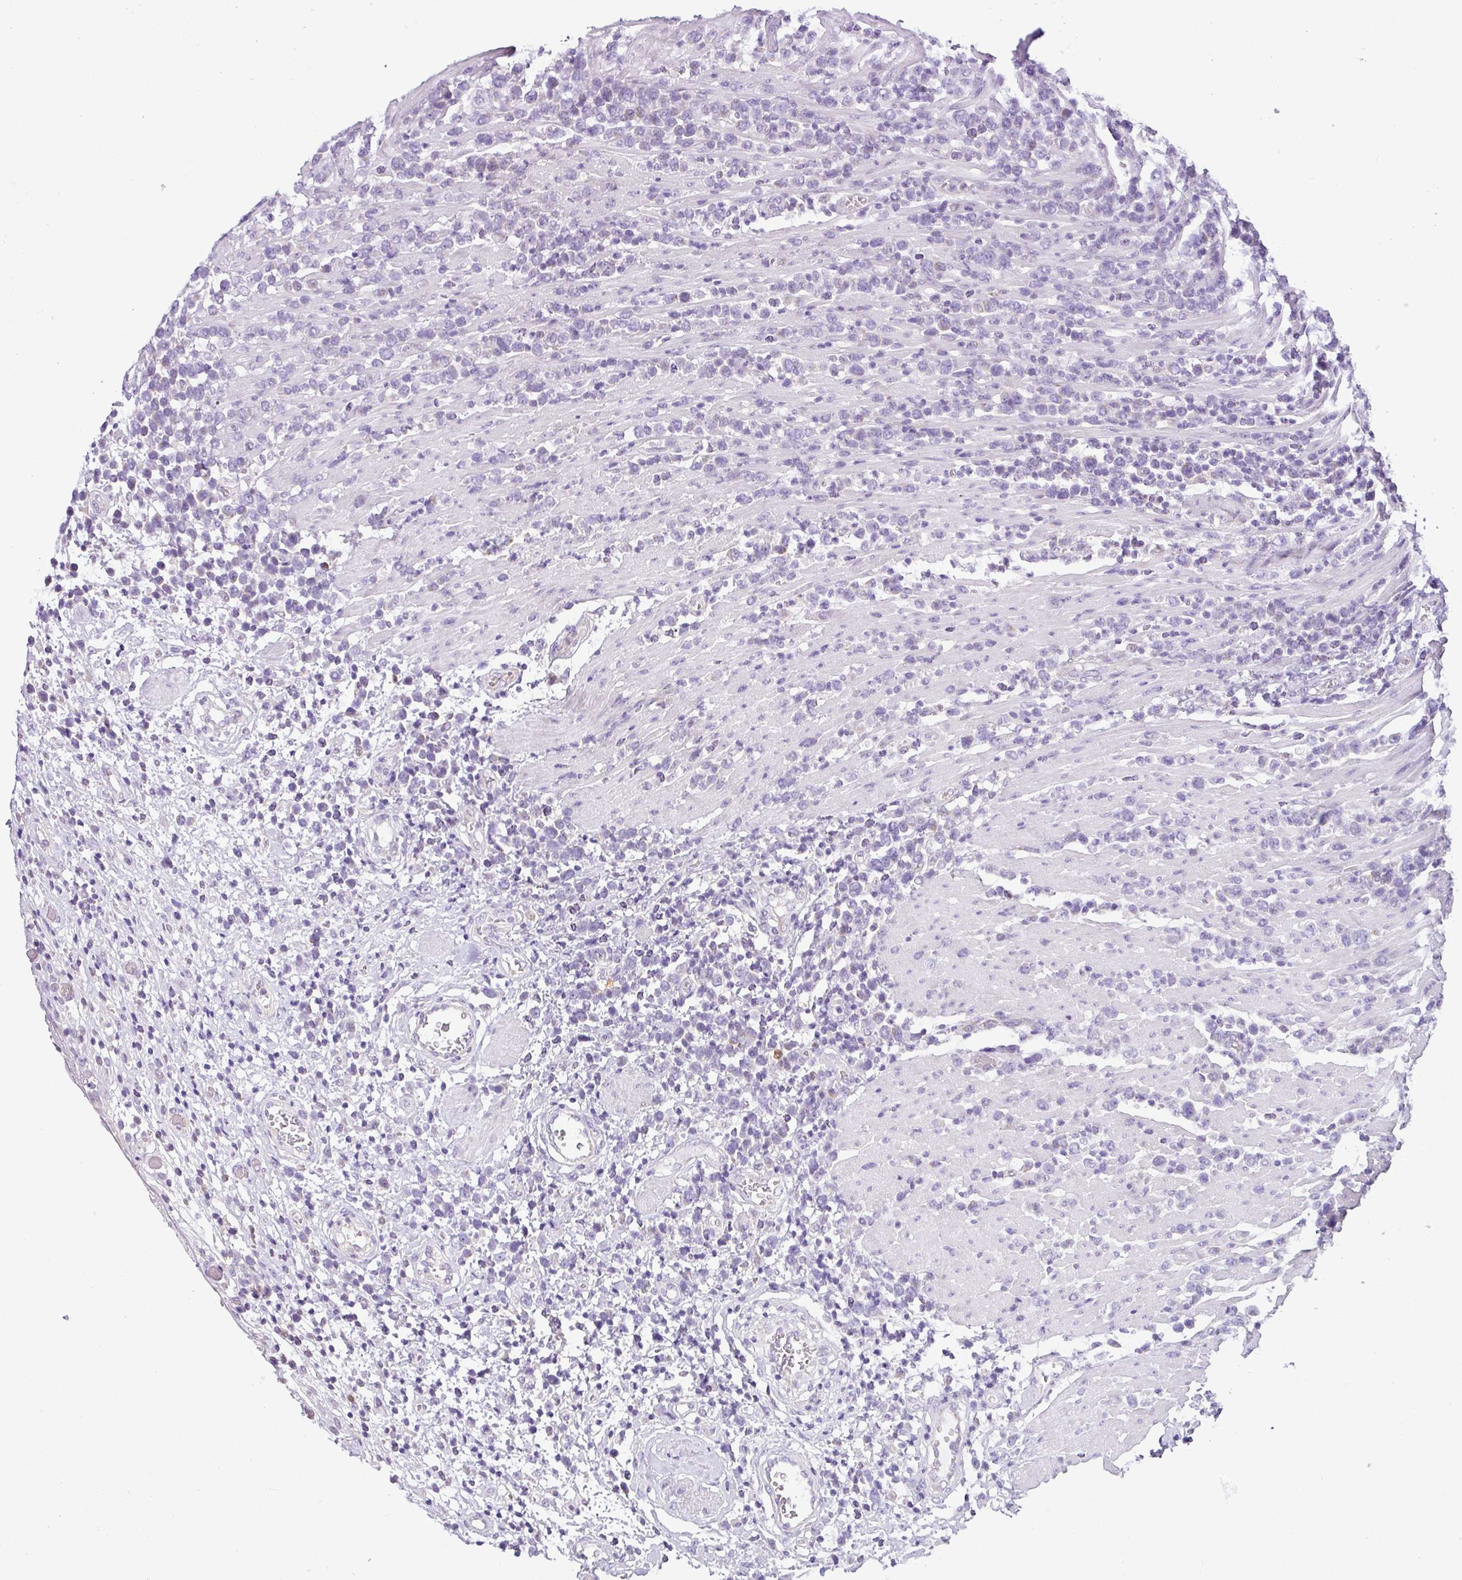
{"staining": {"intensity": "negative", "quantity": "none", "location": "none"}, "tissue": "lymphoma", "cell_type": "Tumor cells", "image_type": "cancer", "snomed": [{"axis": "morphology", "description": "Malignant lymphoma, non-Hodgkin's type, High grade"}, {"axis": "topography", "description": "Soft tissue"}], "caption": "Human malignant lymphoma, non-Hodgkin's type (high-grade) stained for a protein using IHC displays no expression in tumor cells.", "gene": "HMCN2", "patient": {"sex": "female", "age": 56}}